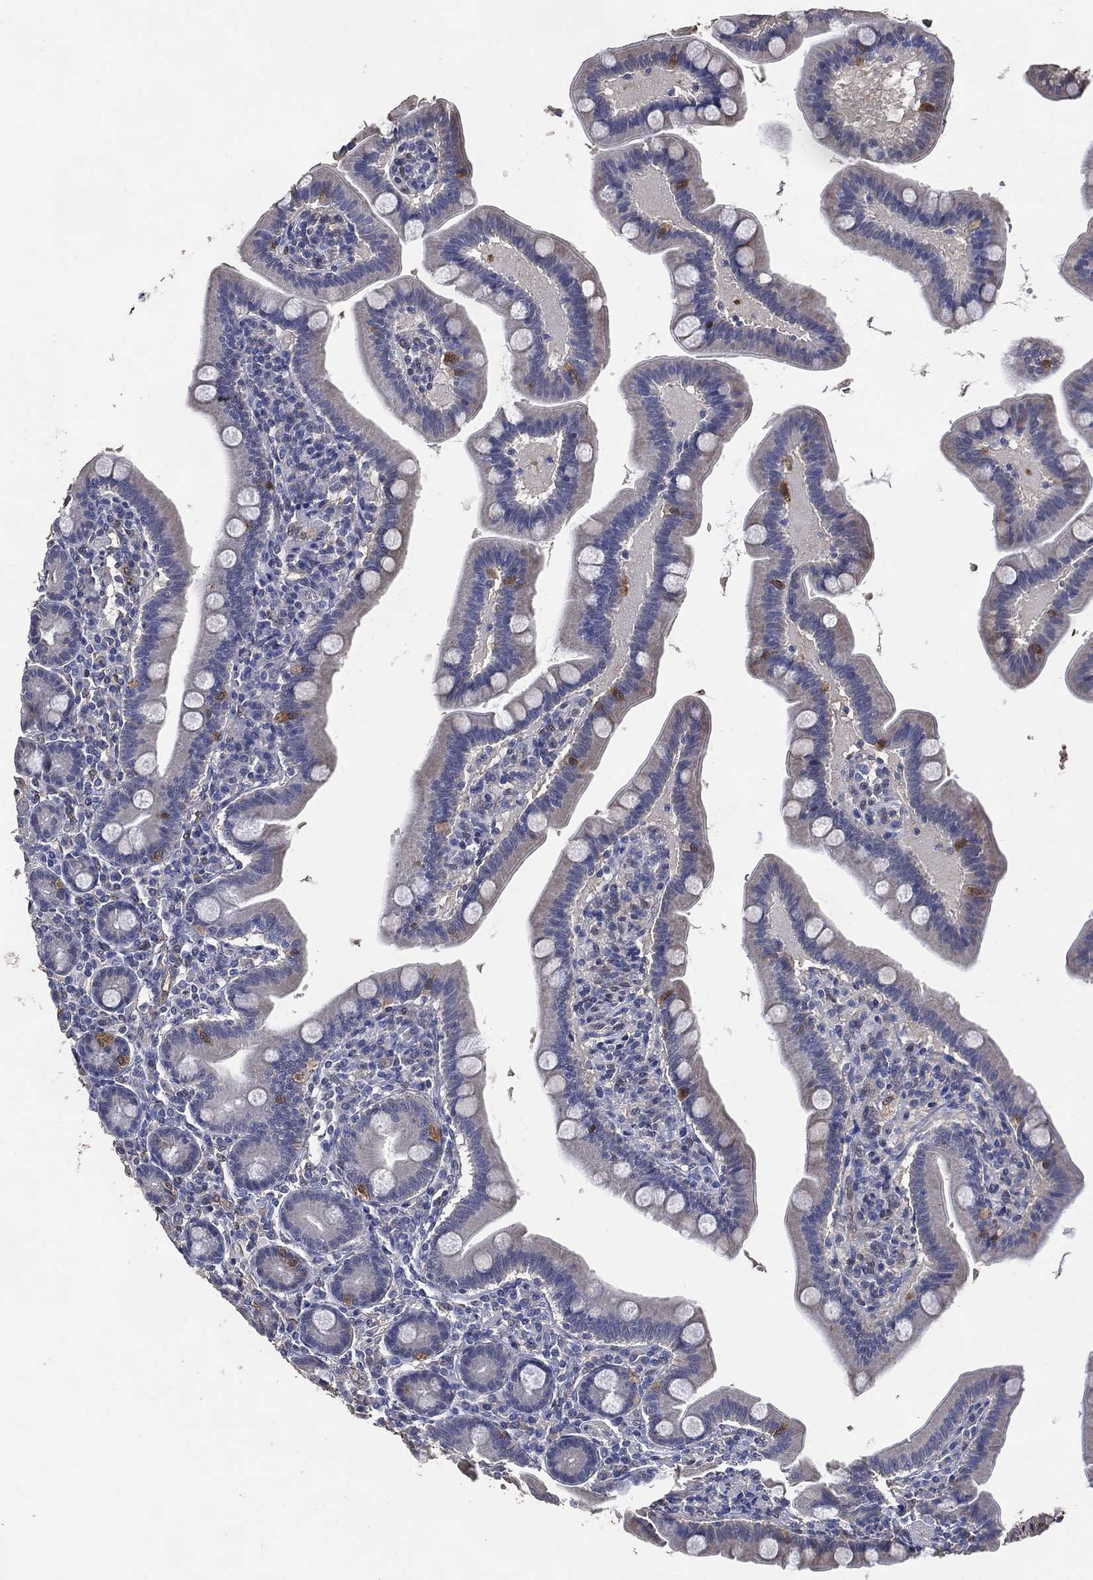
{"staining": {"intensity": "negative", "quantity": "none", "location": "none"}, "tissue": "small intestine", "cell_type": "Glandular cells", "image_type": "normal", "snomed": [{"axis": "morphology", "description": "Normal tissue, NOS"}, {"axis": "topography", "description": "Small intestine"}], "caption": "There is no significant positivity in glandular cells of small intestine. The staining is performed using DAB (3,3'-diaminobenzidine) brown chromogen with nuclei counter-stained in using hematoxylin.", "gene": "AK1", "patient": {"sex": "male", "age": 66}}